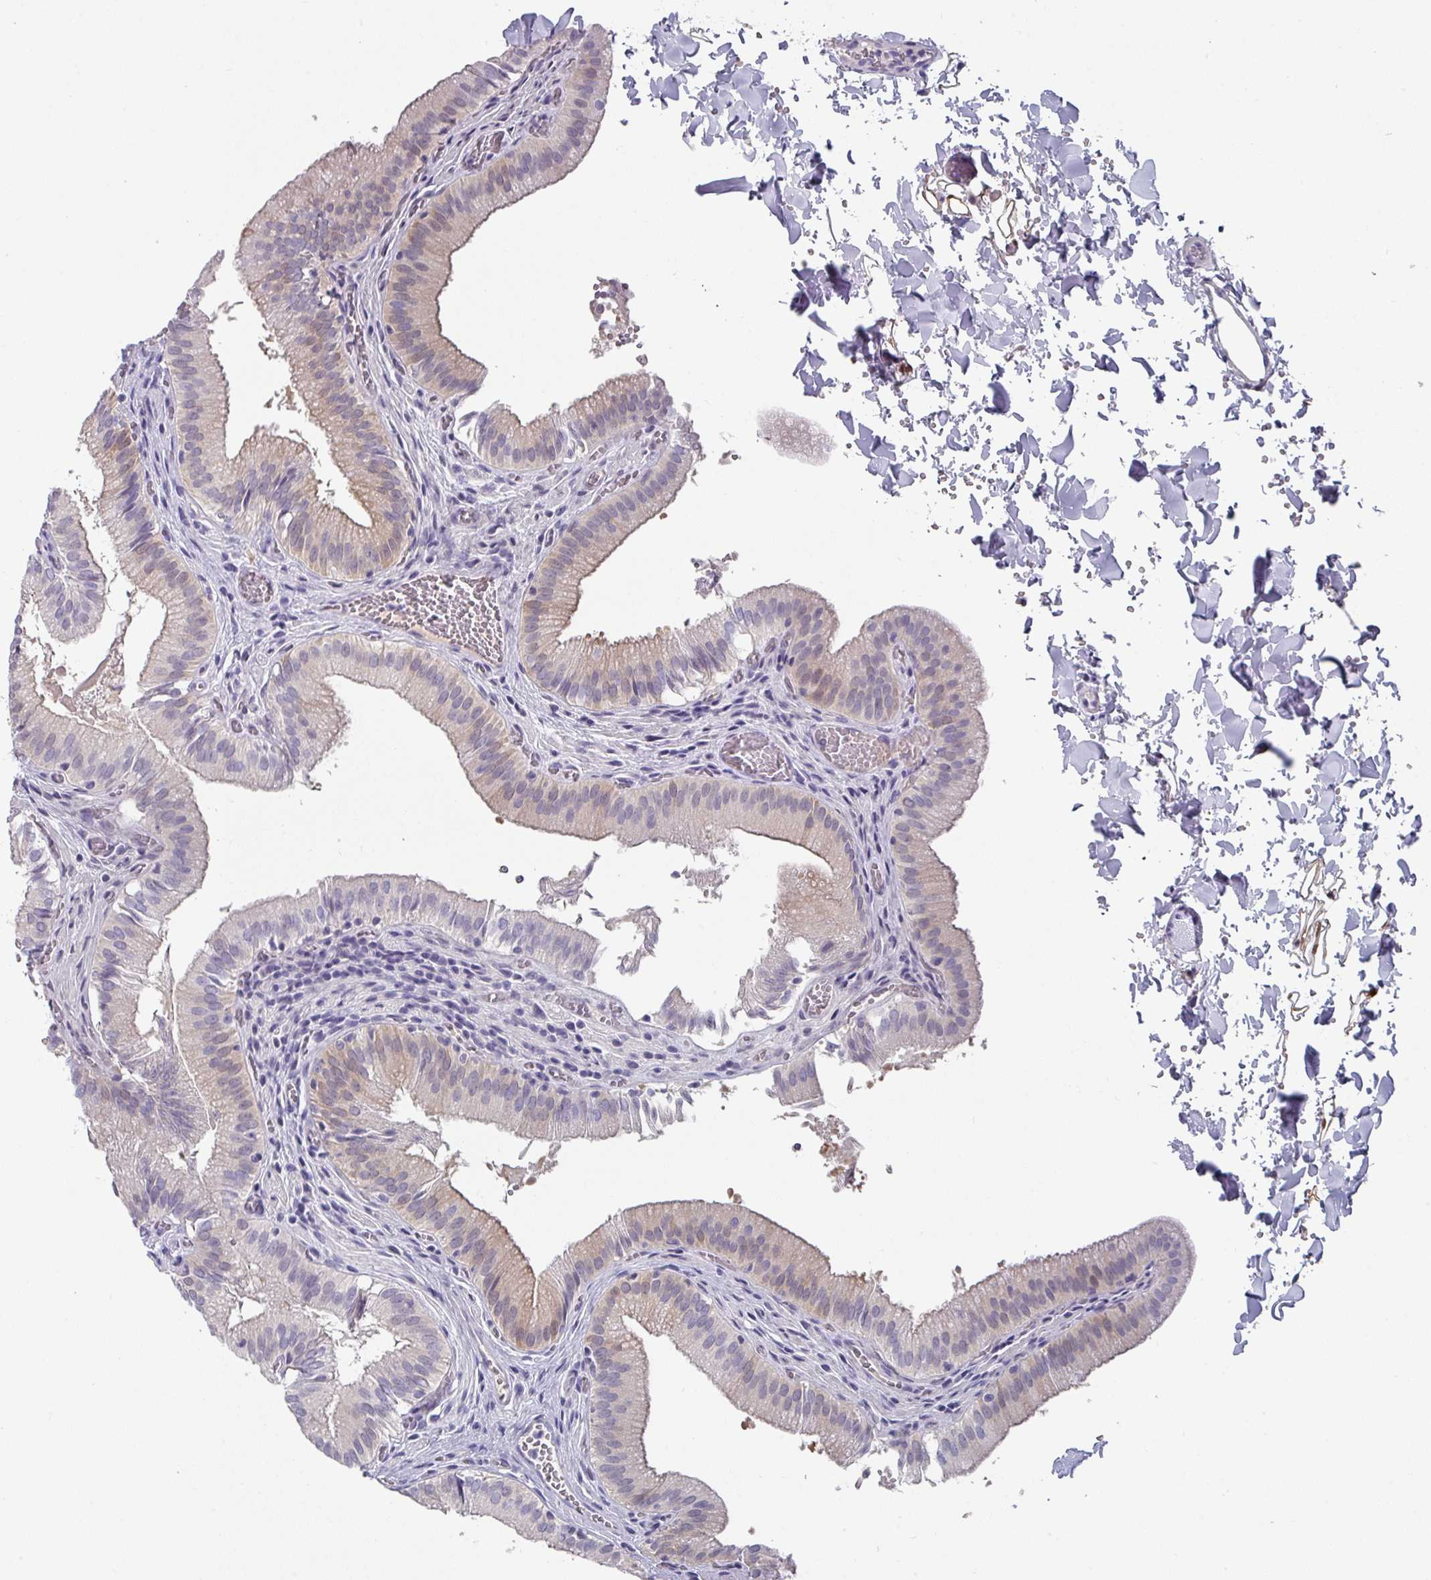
{"staining": {"intensity": "weak", "quantity": "<25%", "location": "cytoplasmic/membranous"}, "tissue": "gallbladder", "cell_type": "Glandular cells", "image_type": "normal", "snomed": [{"axis": "morphology", "description": "Normal tissue, NOS"}, {"axis": "topography", "description": "Gallbladder"}, {"axis": "topography", "description": "Peripheral nerve tissue"}], "caption": "Immunohistochemistry photomicrograph of benign gallbladder stained for a protein (brown), which displays no staining in glandular cells.", "gene": "DEFB115", "patient": {"sex": "male", "age": 17}}